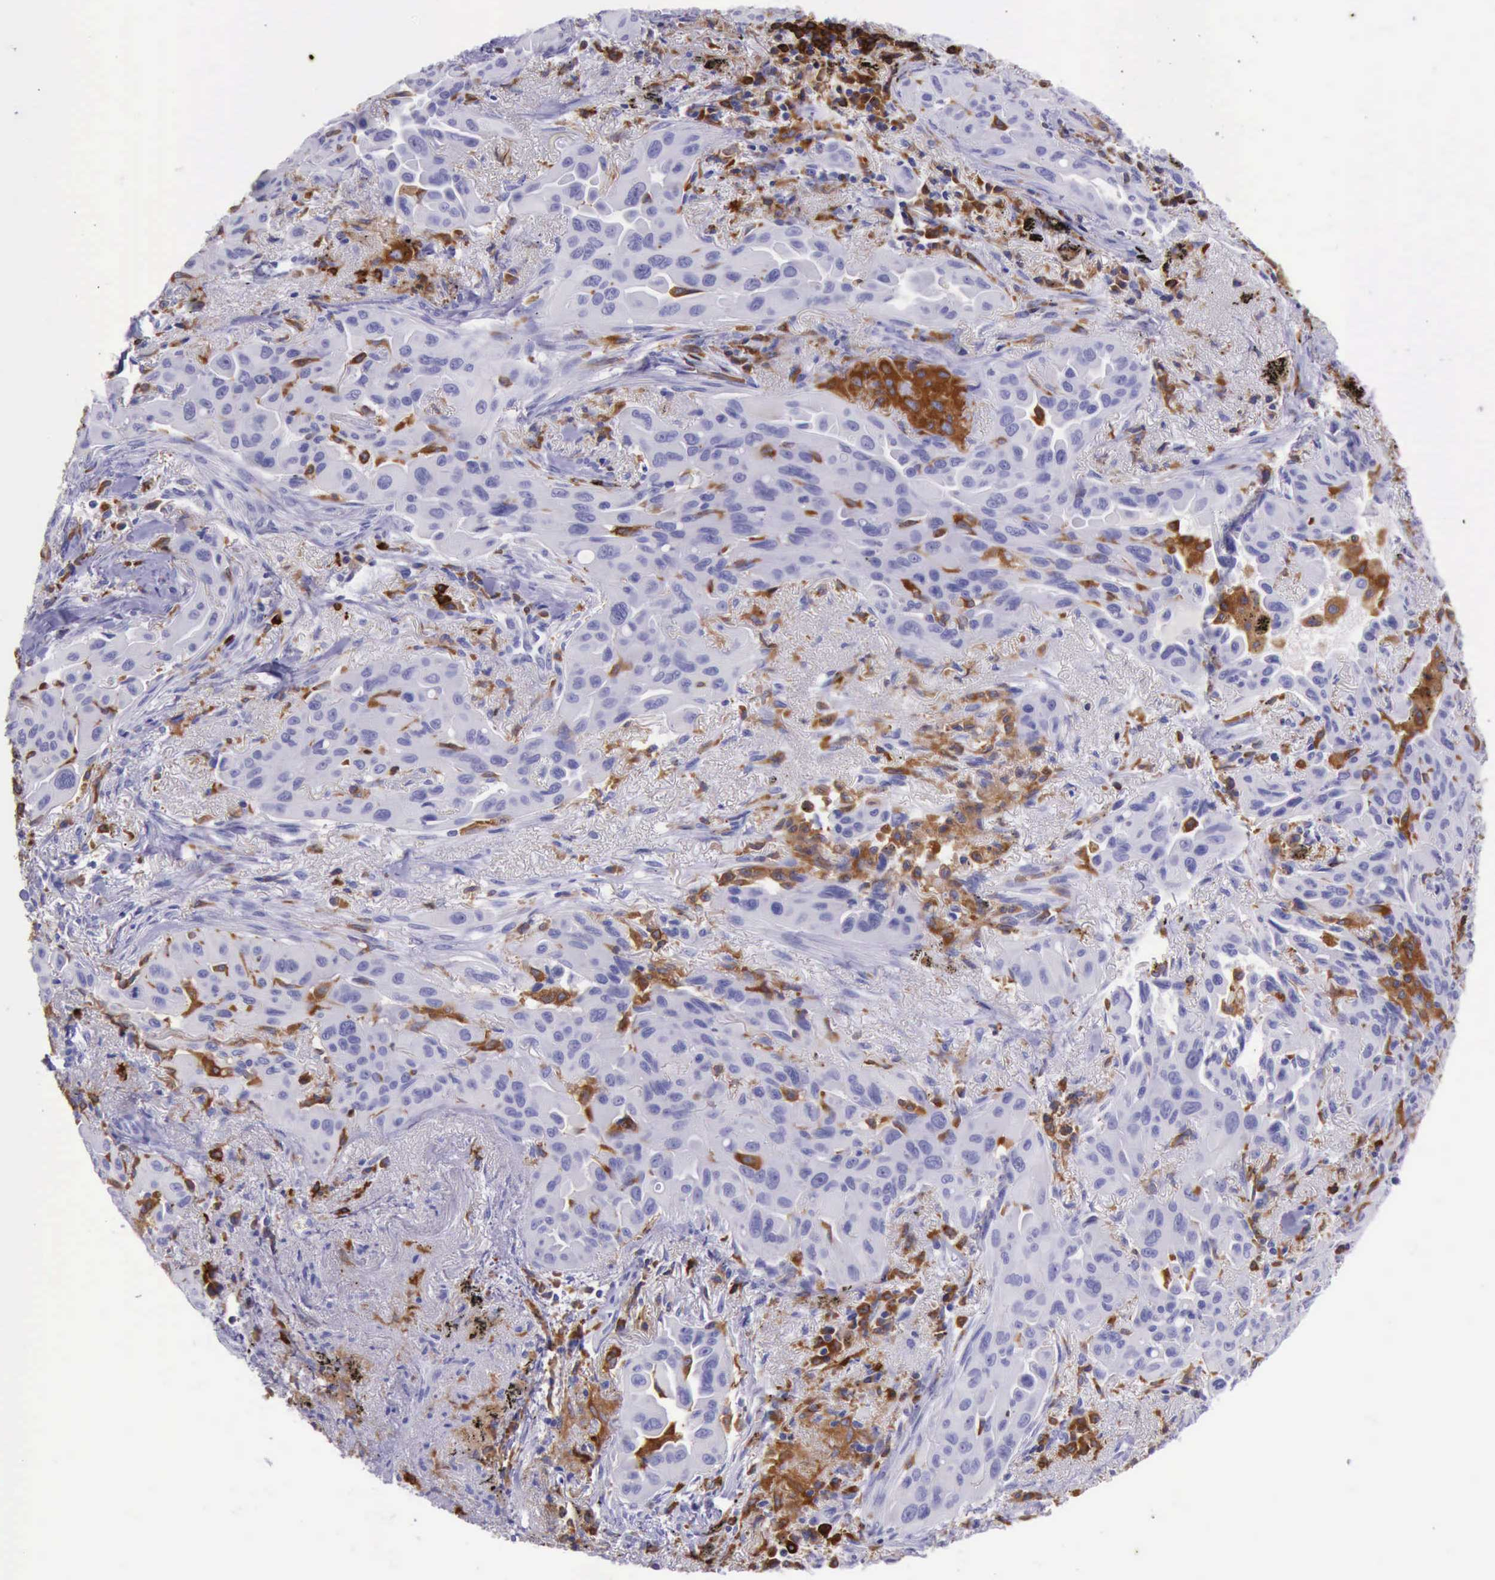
{"staining": {"intensity": "negative", "quantity": "none", "location": "none"}, "tissue": "lung cancer", "cell_type": "Tumor cells", "image_type": "cancer", "snomed": [{"axis": "morphology", "description": "Adenocarcinoma, NOS"}, {"axis": "topography", "description": "Lung"}], "caption": "DAB (3,3'-diaminobenzidine) immunohistochemical staining of human lung adenocarcinoma exhibits no significant staining in tumor cells.", "gene": "BTK", "patient": {"sex": "male", "age": 68}}